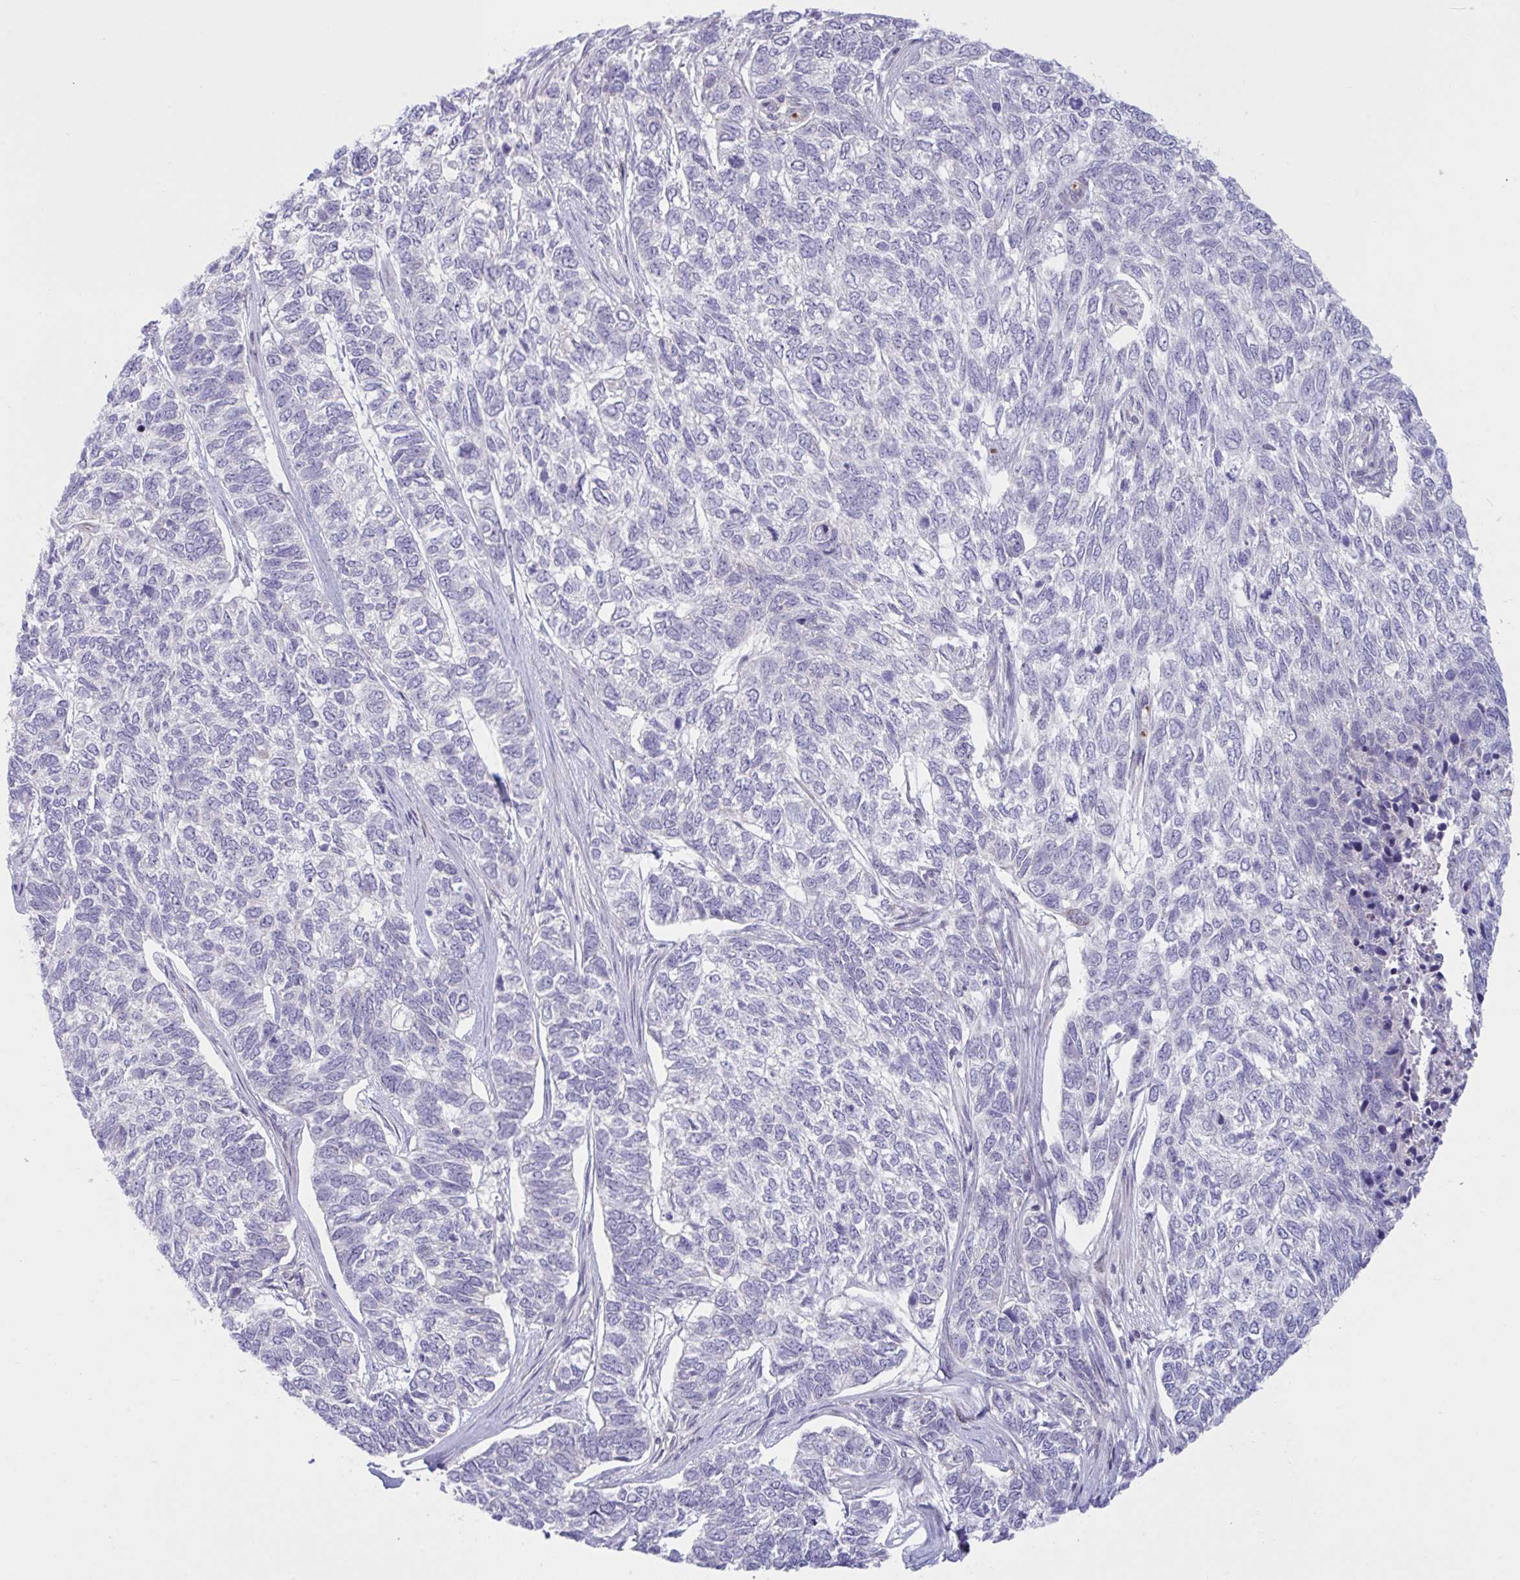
{"staining": {"intensity": "negative", "quantity": "none", "location": "none"}, "tissue": "skin cancer", "cell_type": "Tumor cells", "image_type": "cancer", "snomed": [{"axis": "morphology", "description": "Basal cell carcinoma"}, {"axis": "topography", "description": "Skin"}], "caption": "Immunohistochemical staining of human skin cancer reveals no significant expression in tumor cells.", "gene": "VWC2", "patient": {"sex": "female", "age": 65}}